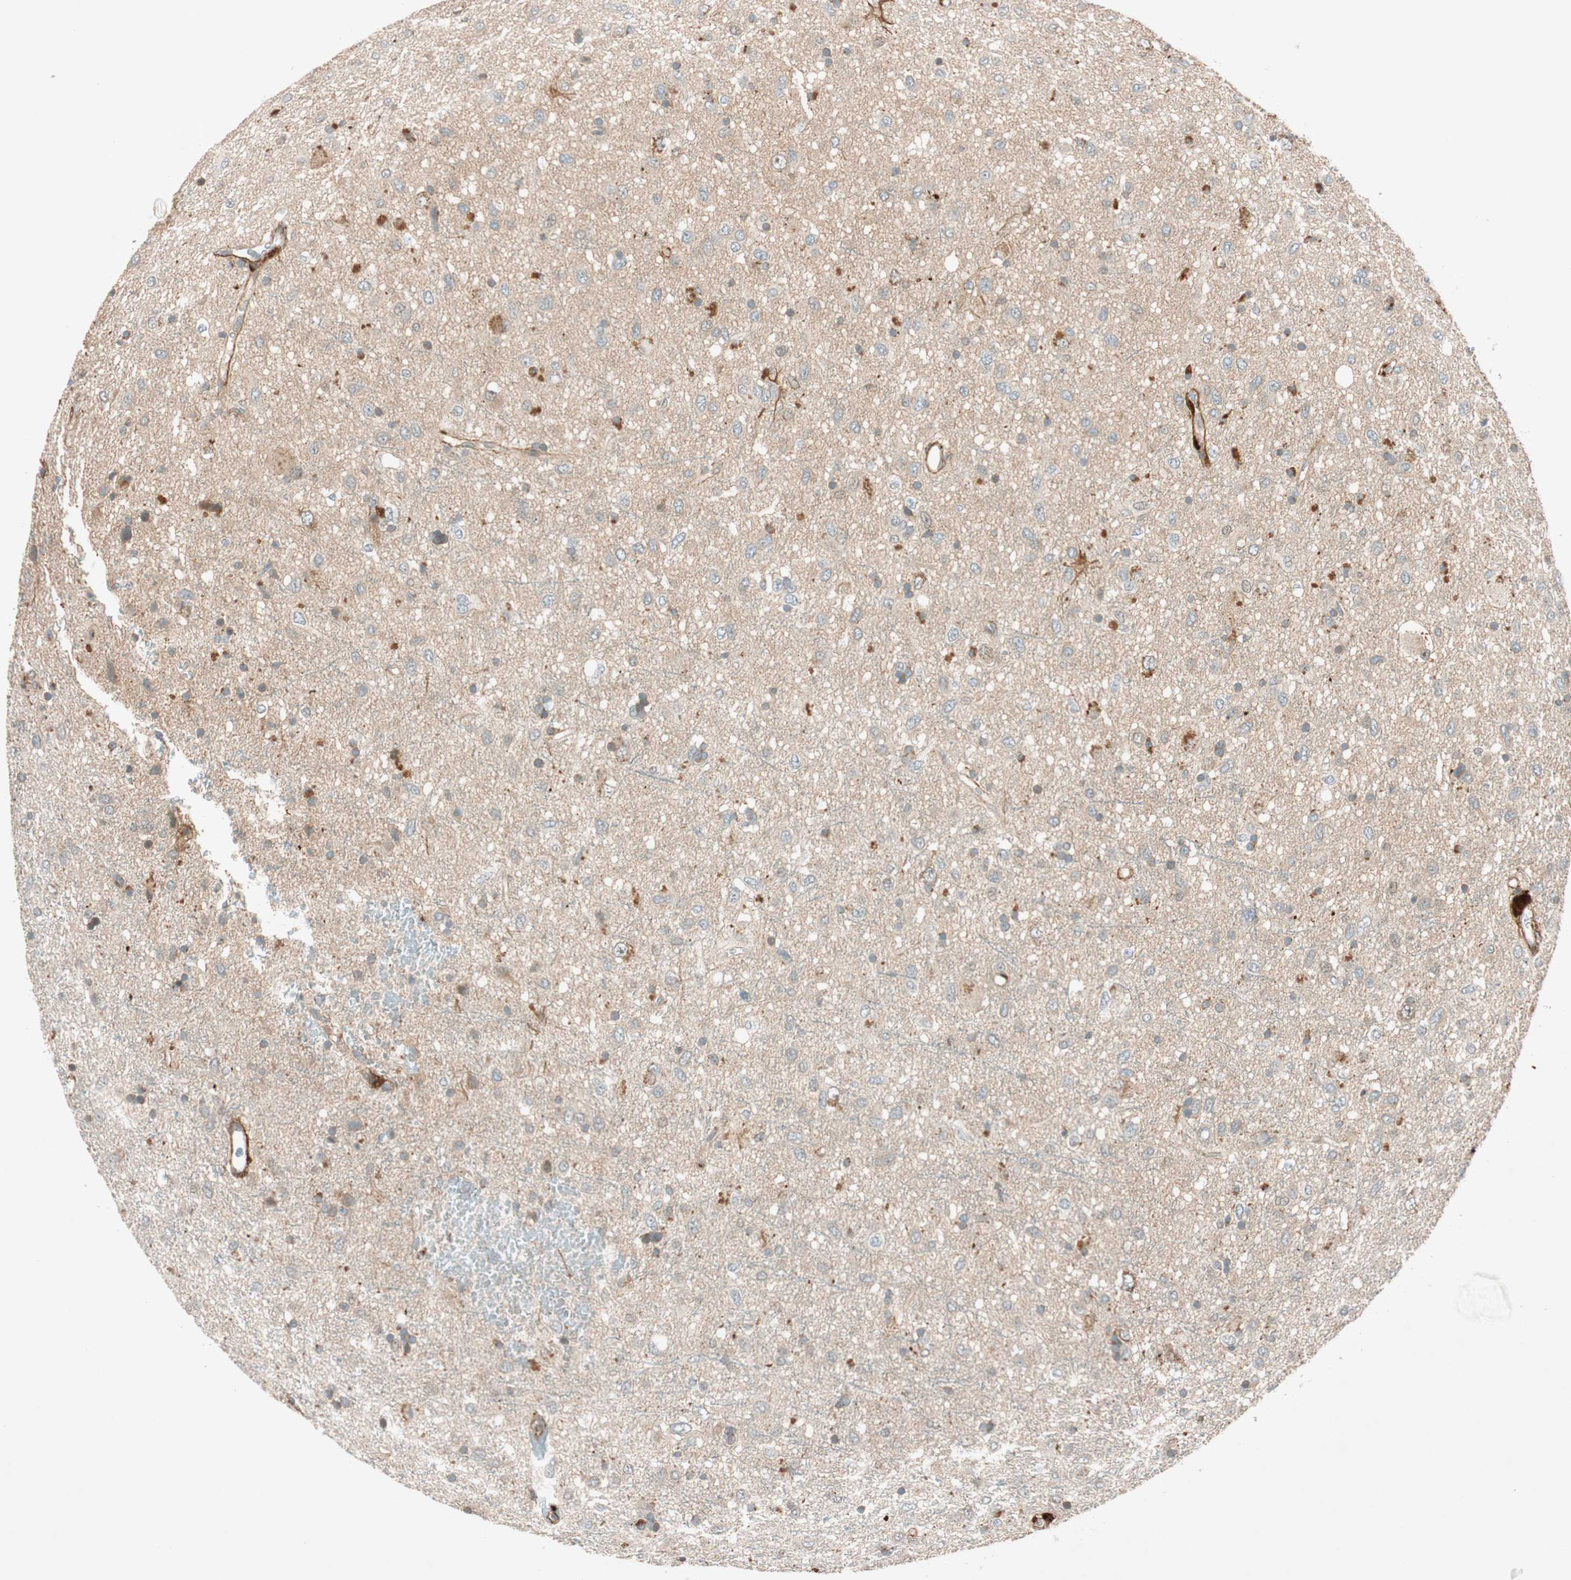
{"staining": {"intensity": "strong", "quantity": "<25%", "location": "cytoplasmic/membranous"}, "tissue": "glioma", "cell_type": "Tumor cells", "image_type": "cancer", "snomed": [{"axis": "morphology", "description": "Glioma, malignant, Low grade"}, {"axis": "topography", "description": "Brain"}], "caption": "Malignant low-grade glioma tissue demonstrates strong cytoplasmic/membranous staining in approximately <25% of tumor cells, visualized by immunohistochemistry. (DAB IHC with brightfield microscopy, high magnification).", "gene": "EPHA6", "patient": {"sex": "male", "age": 77}}